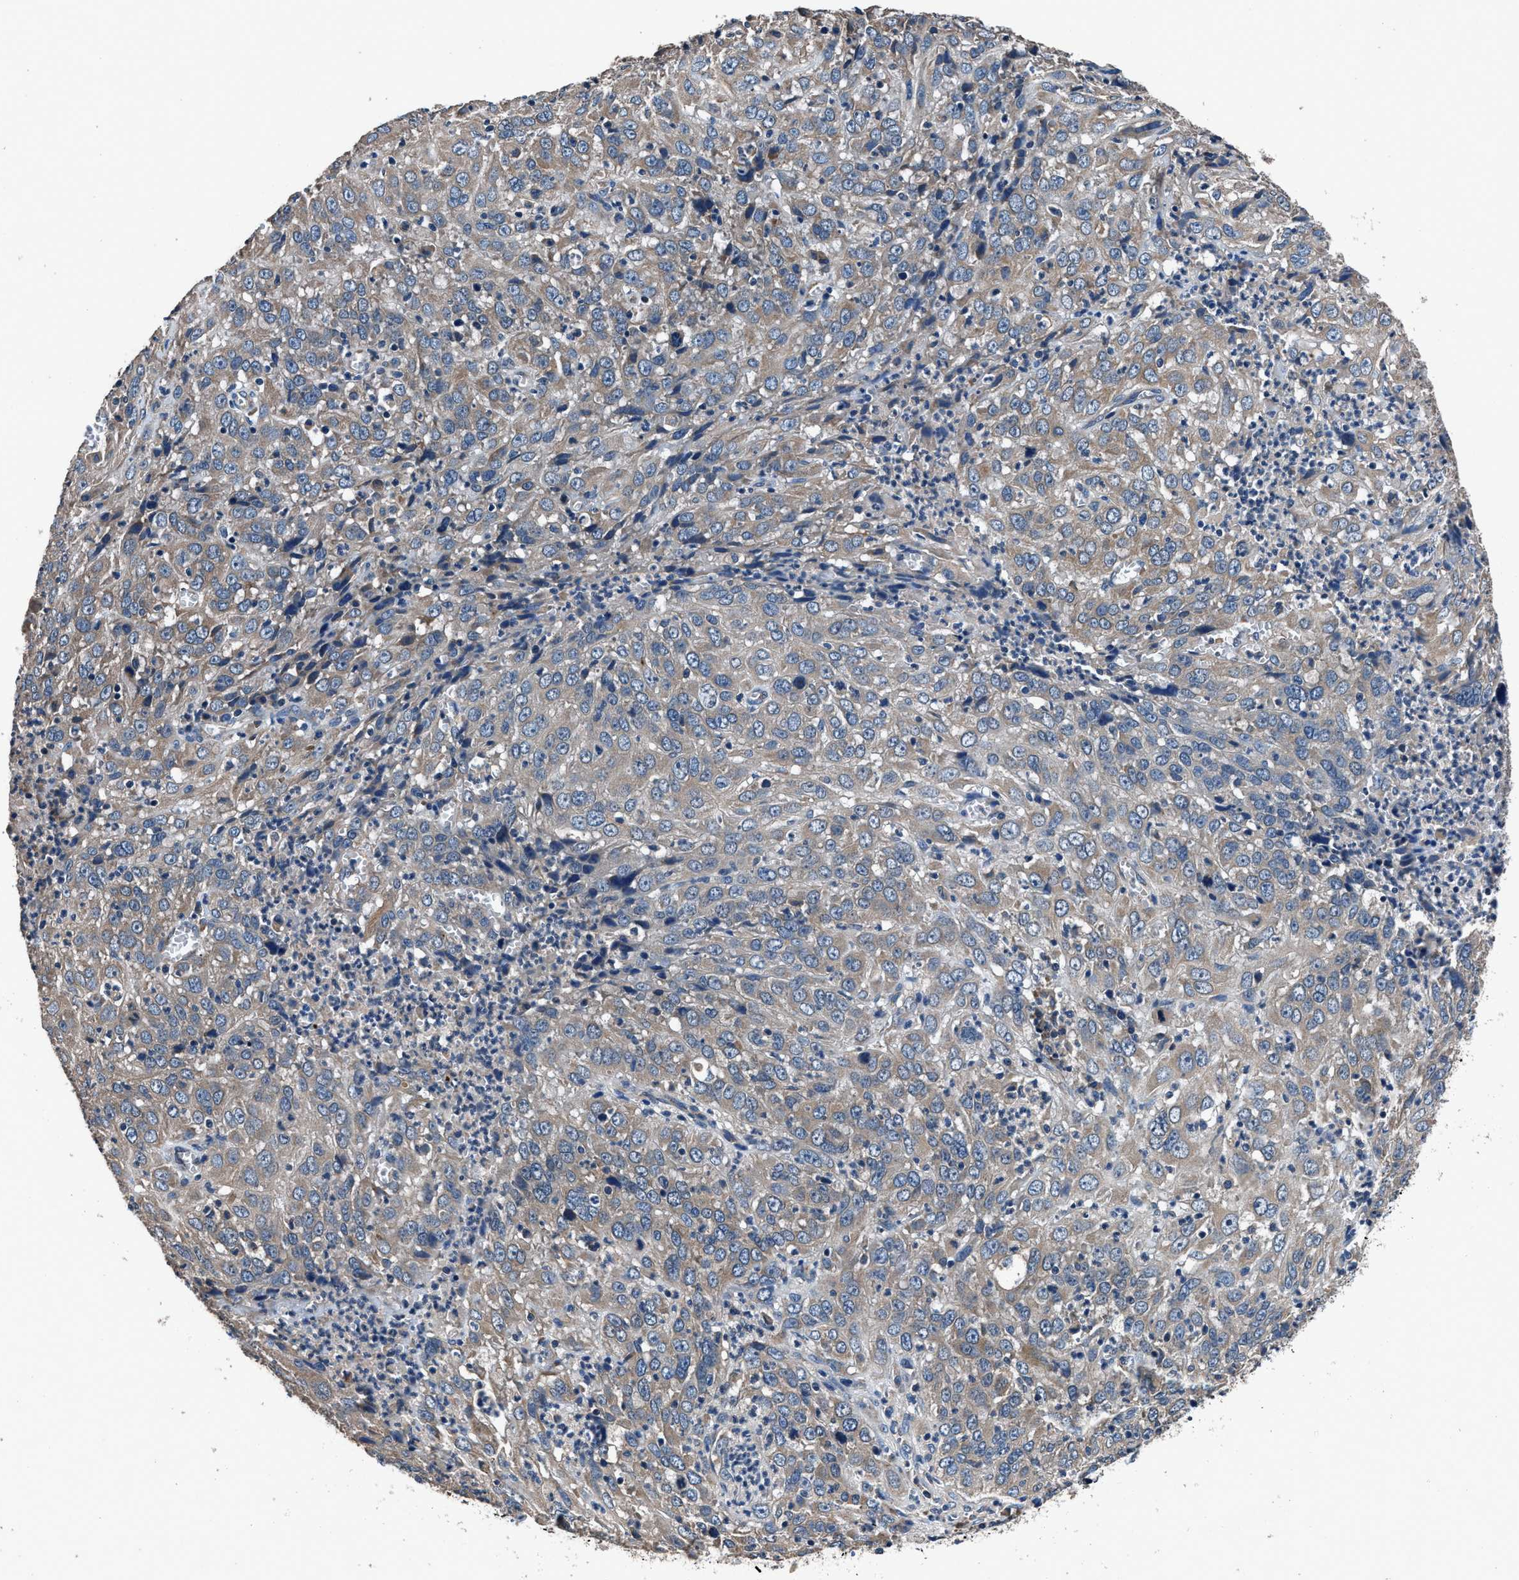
{"staining": {"intensity": "weak", "quantity": ">75%", "location": "cytoplasmic/membranous"}, "tissue": "cervical cancer", "cell_type": "Tumor cells", "image_type": "cancer", "snomed": [{"axis": "morphology", "description": "Squamous cell carcinoma, NOS"}, {"axis": "topography", "description": "Cervix"}], "caption": "Tumor cells show low levels of weak cytoplasmic/membranous staining in approximately >75% of cells in human squamous cell carcinoma (cervical). The protein is shown in brown color, while the nuclei are stained blue.", "gene": "DHRS7B", "patient": {"sex": "female", "age": 32}}